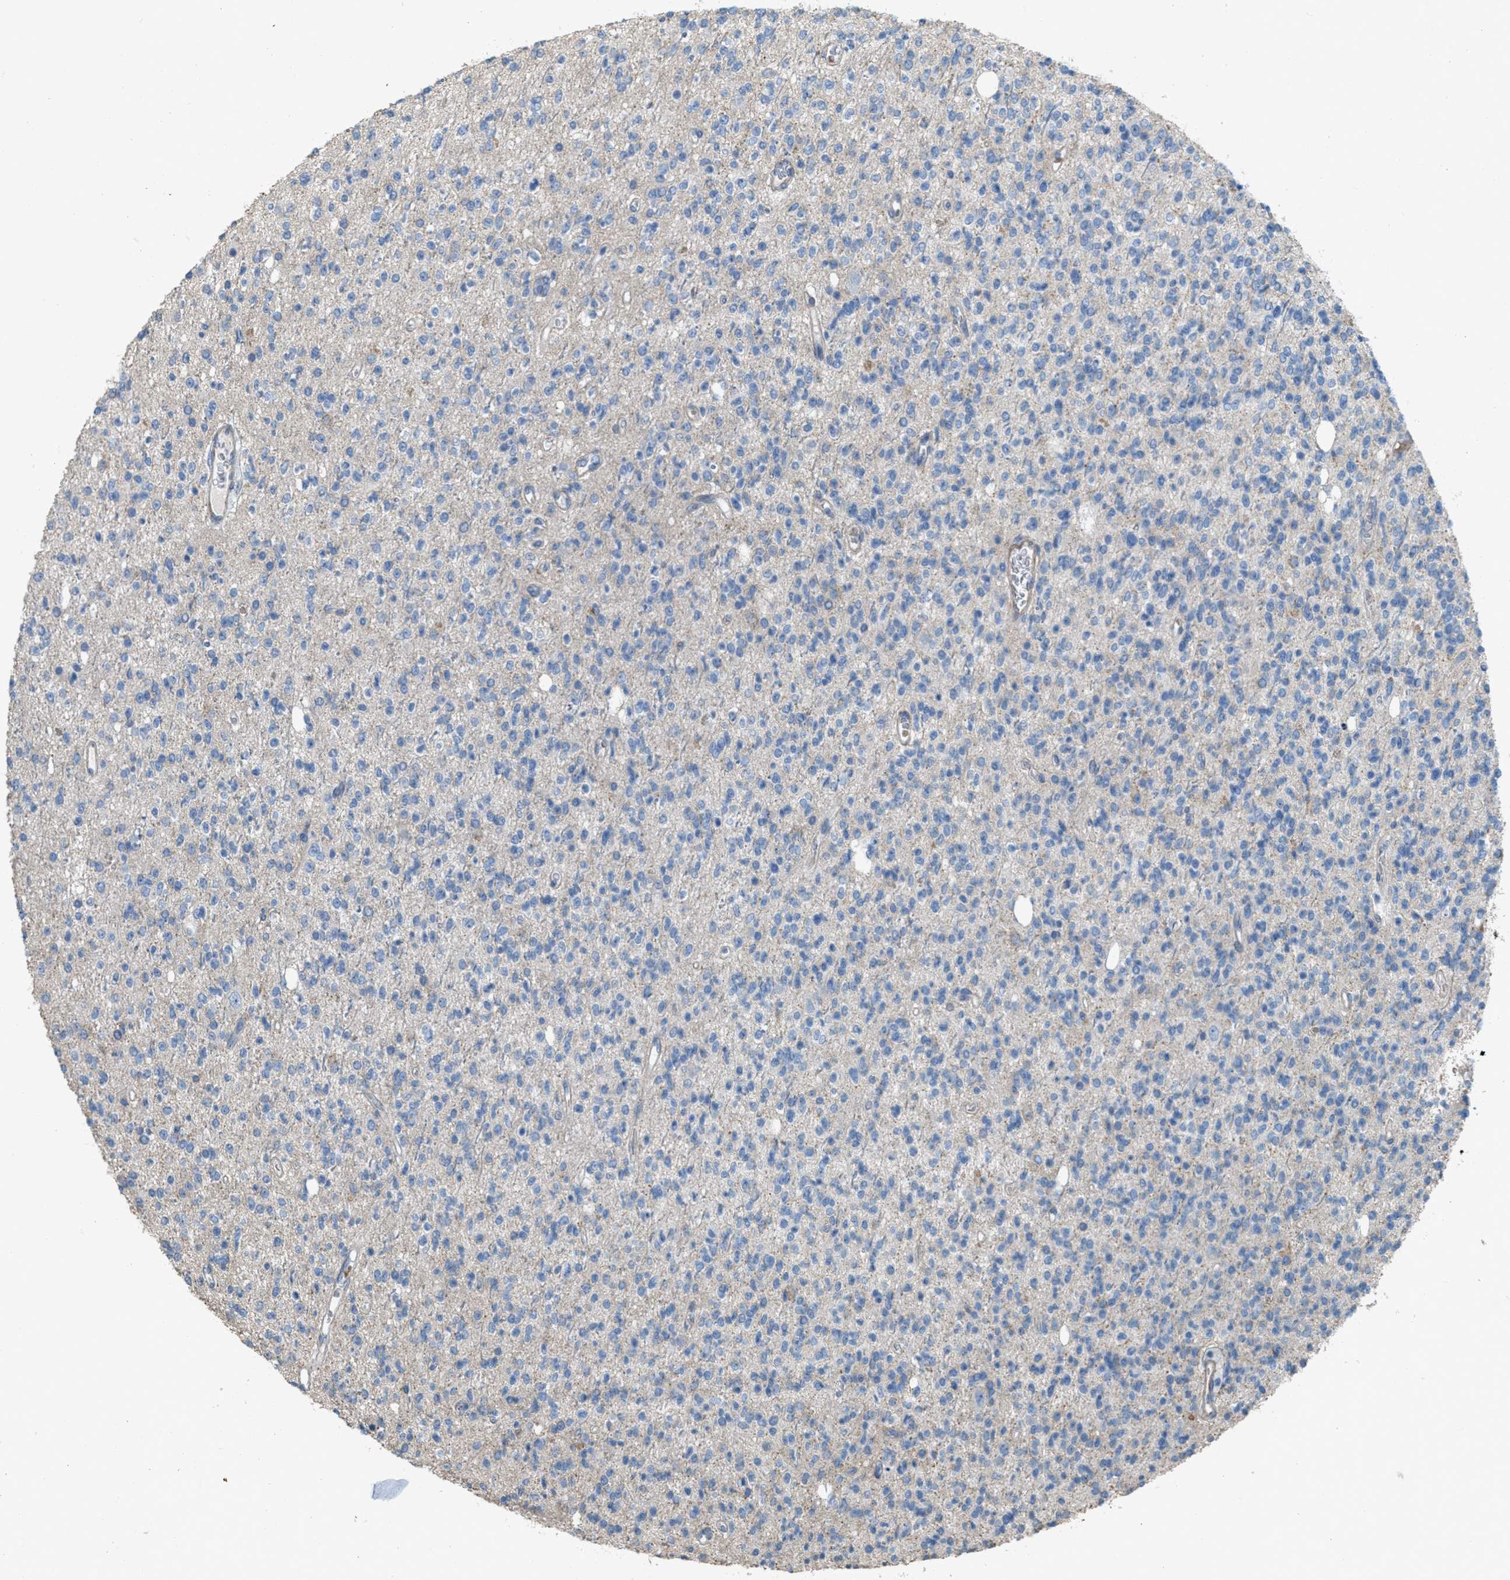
{"staining": {"intensity": "negative", "quantity": "none", "location": "none"}, "tissue": "glioma", "cell_type": "Tumor cells", "image_type": "cancer", "snomed": [{"axis": "morphology", "description": "Glioma, malignant, High grade"}, {"axis": "topography", "description": "Brain"}], "caption": "A micrograph of human high-grade glioma (malignant) is negative for staining in tumor cells. Nuclei are stained in blue.", "gene": "MRS2", "patient": {"sex": "male", "age": 34}}